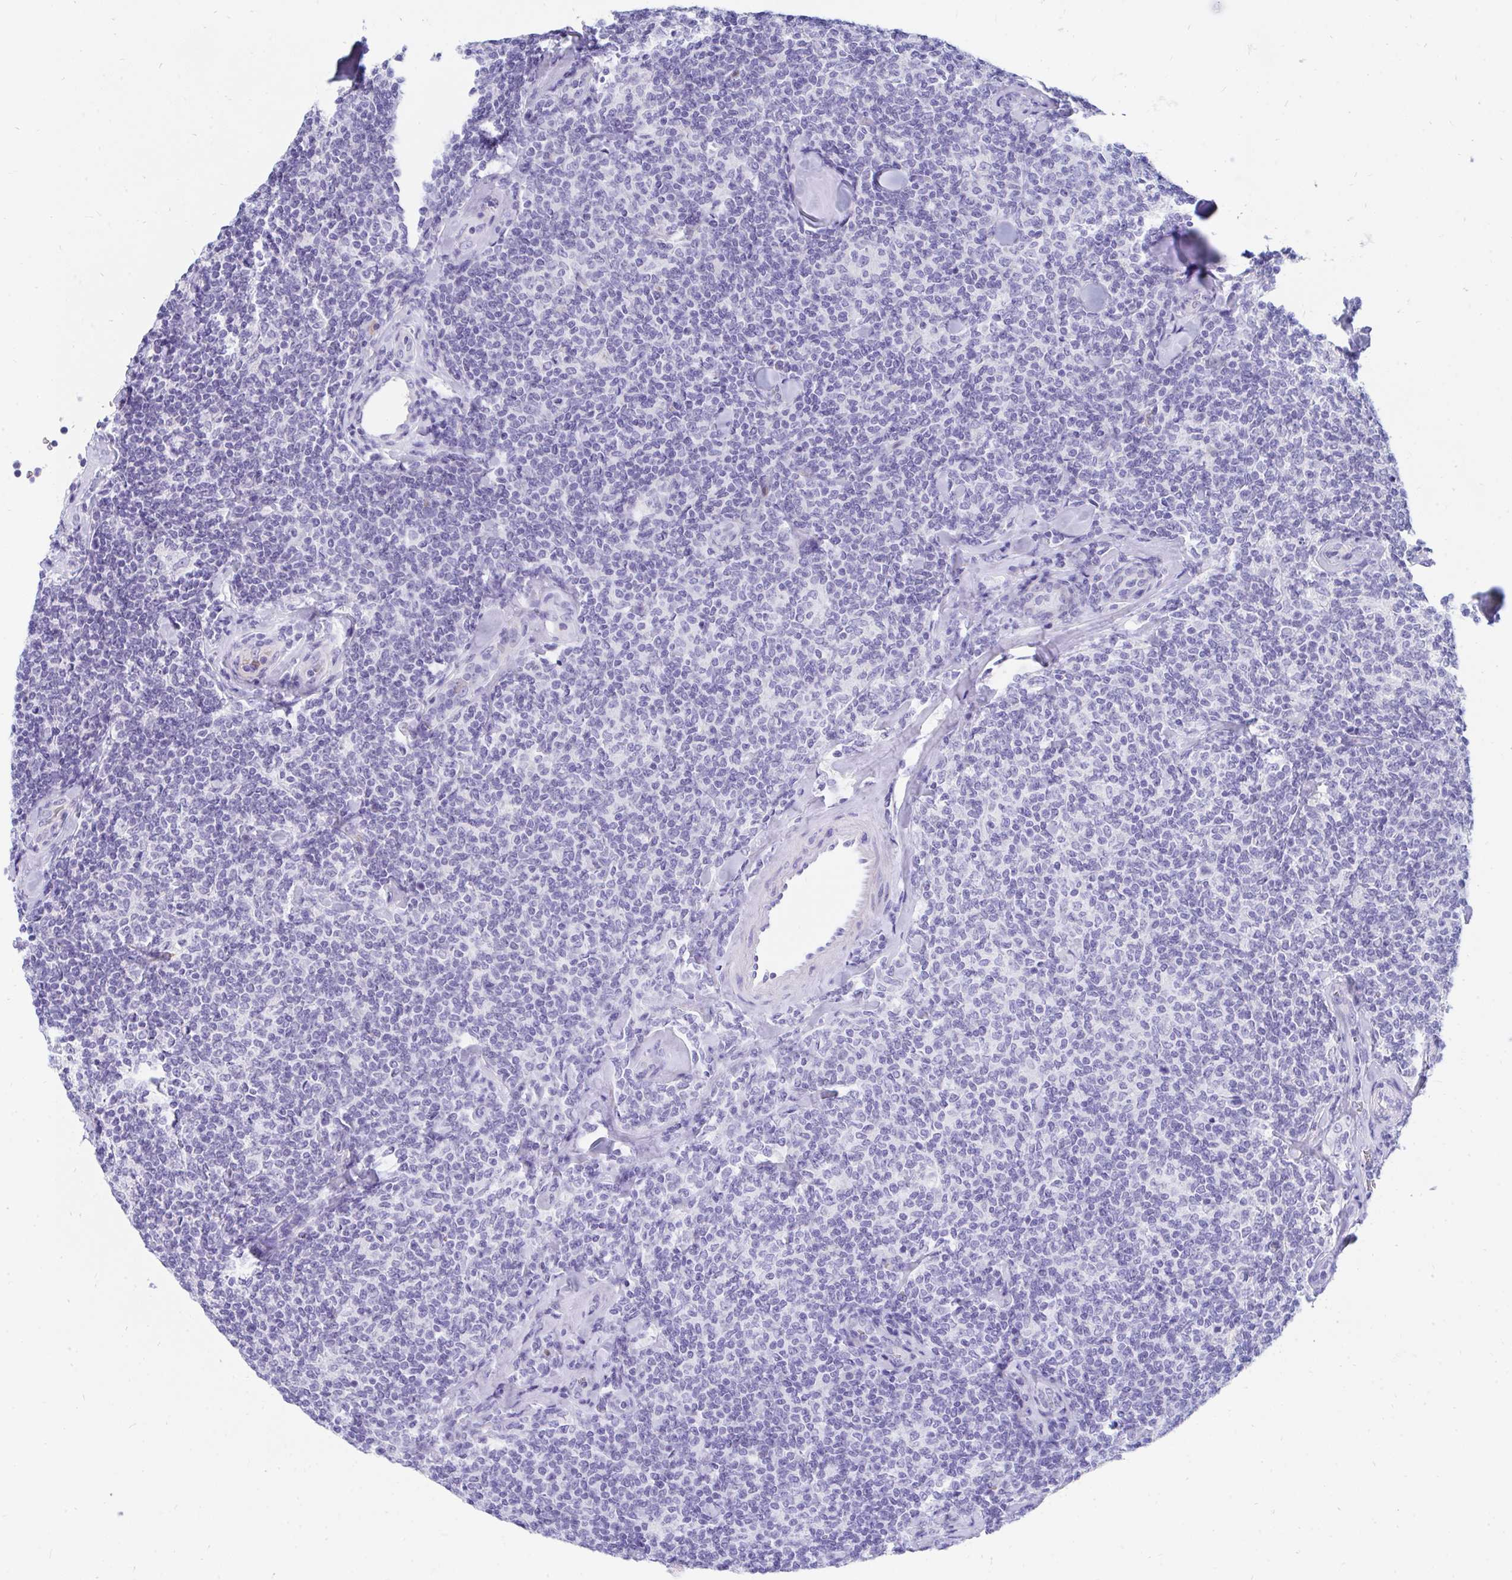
{"staining": {"intensity": "negative", "quantity": "none", "location": "none"}, "tissue": "lymphoma", "cell_type": "Tumor cells", "image_type": "cancer", "snomed": [{"axis": "morphology", "description": "Malignant lymphoma, non-Hodgkin's type, Low grade"}, {"axis": "topography", "description": "Lymph node"}], "caption": "Tumor cells are negative for protein expression in human malignant lymphoma, non-Hodgkin's type (low-grade).", "gene": "MROH2B", "patient": {"sex": "female", "age": 56}}